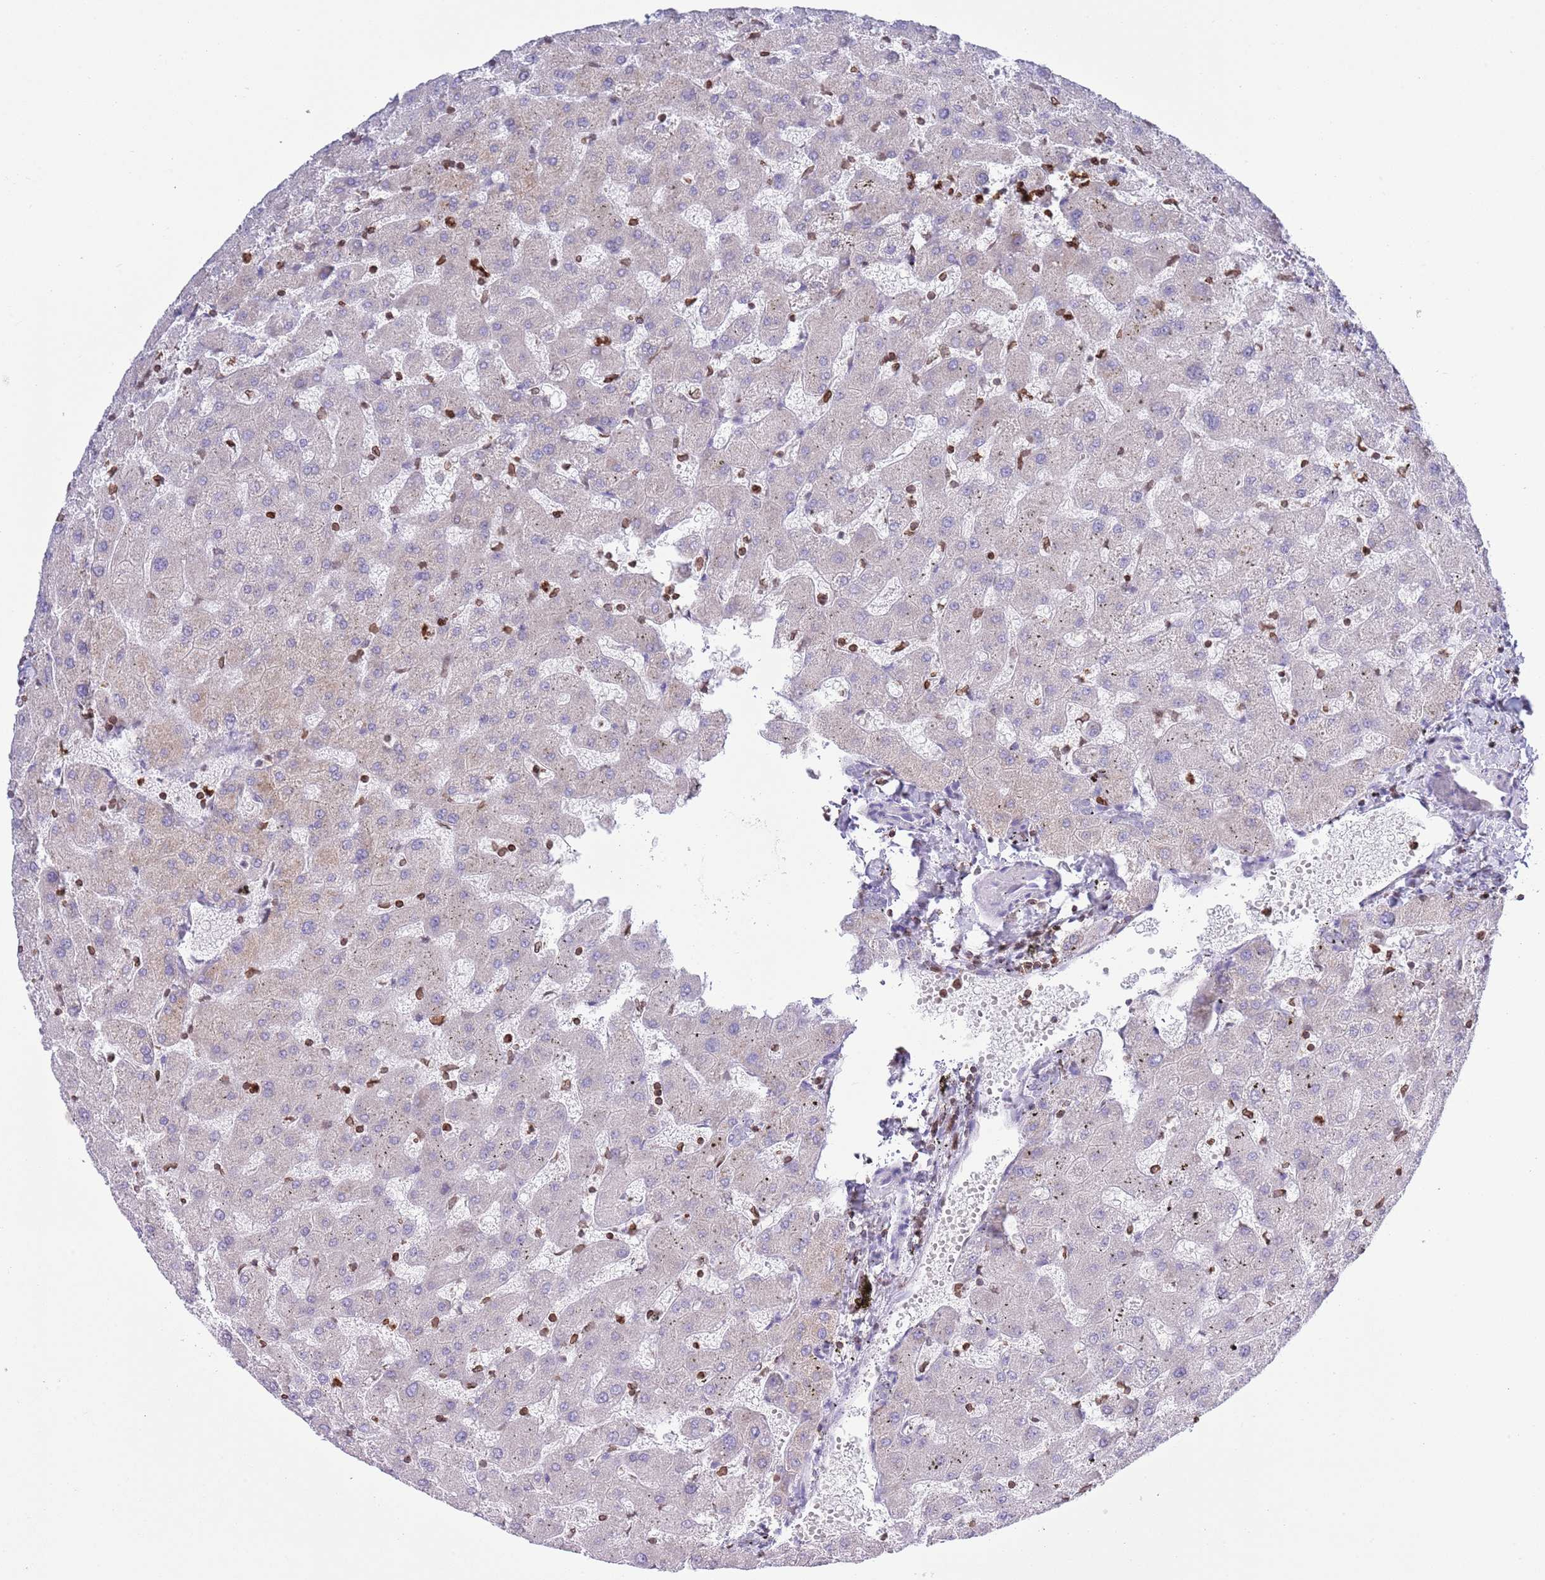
{"staining": {"intensity": "negative", "quantity": "none", "location": "none"}, "tissue": "liver", "cell_type": "Cholangiocytes", "image_type": "normal", "snomed": [{"axis": "morphology", "description": "Normal tissue, NOS"}, {"axis": "topography", "description": "Liver"}], "caption": "Liver was stained to show a protein in brown. There is no significant positivity in cholangiocytes. (DAB (3,3'-diaminobenzidine) IHC, high magnification).", "gene": "LBR", "patient": {"sex": "female", "age": 63}}